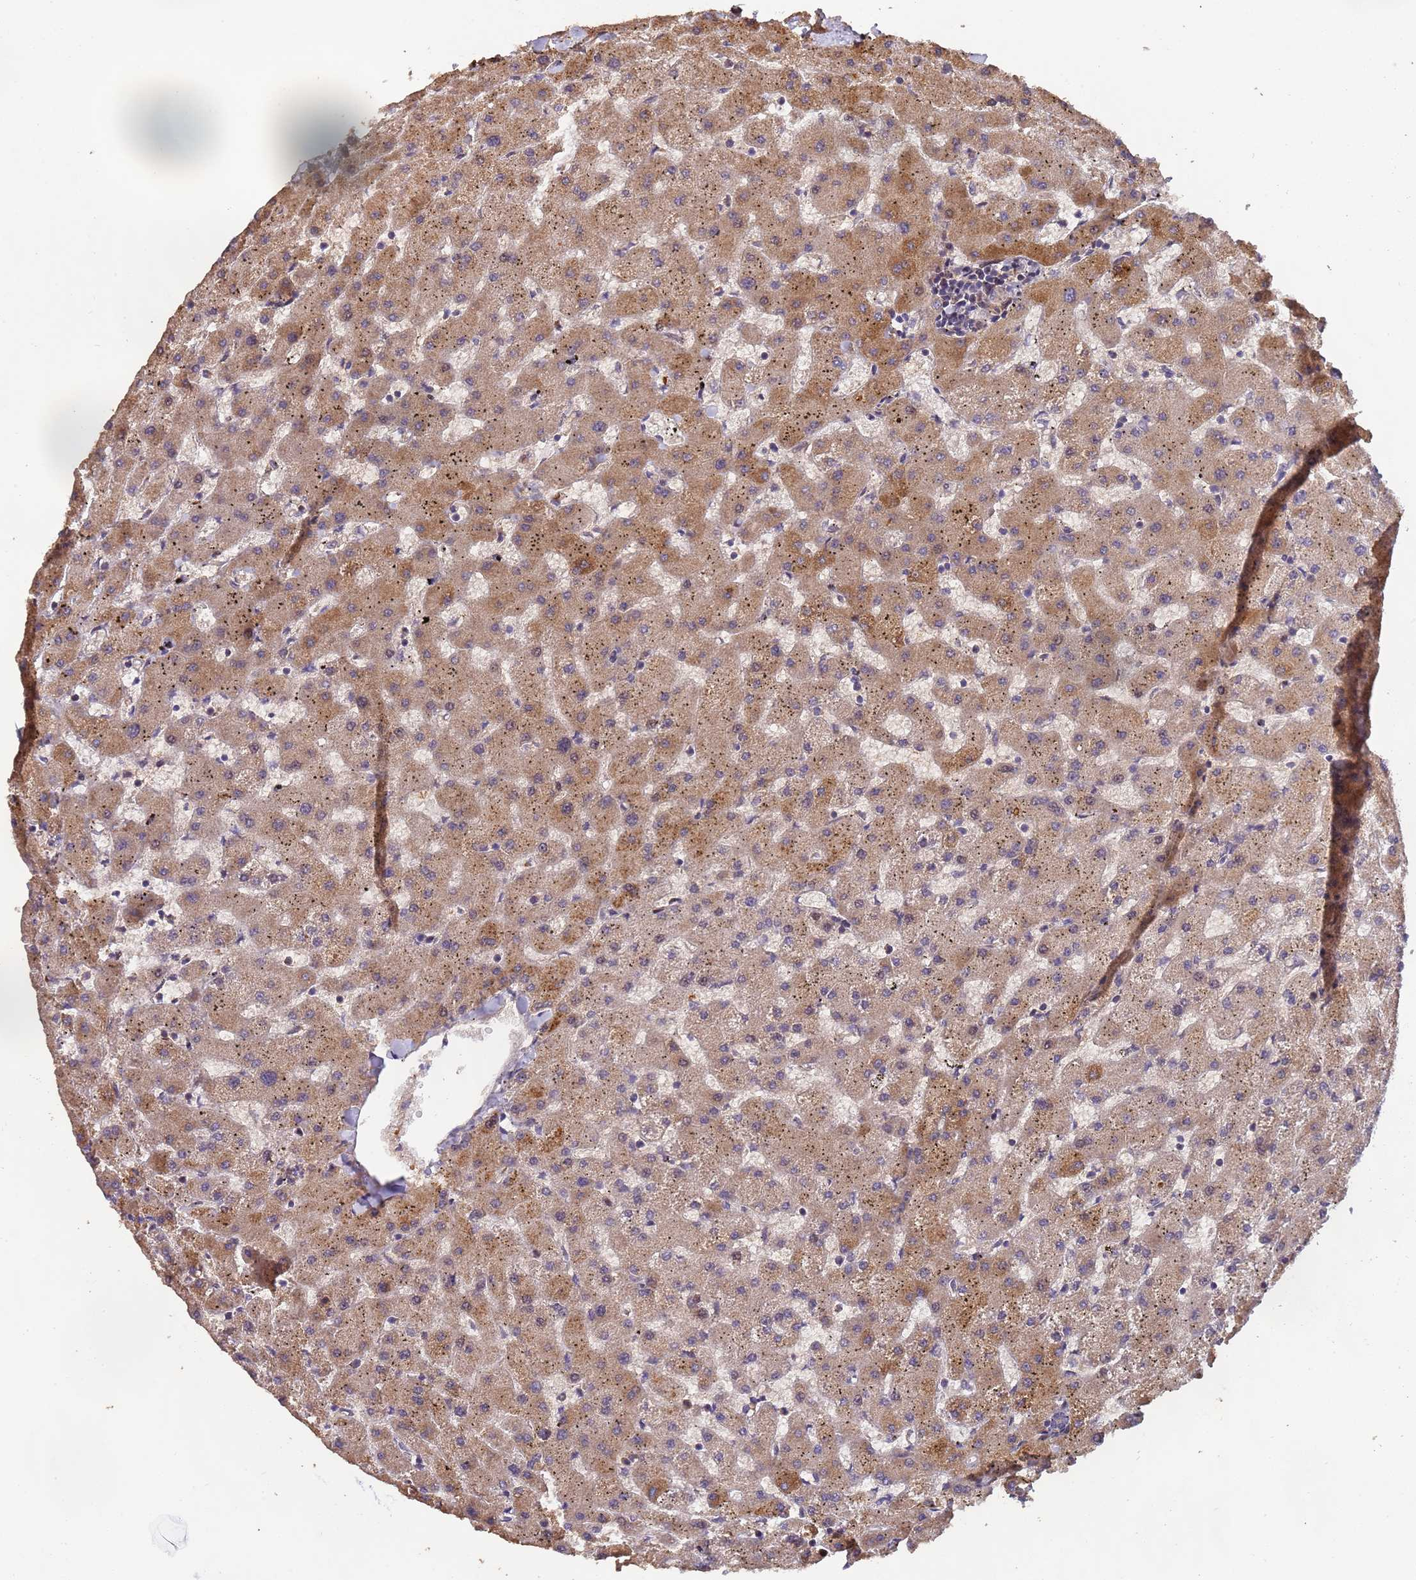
{"staining": {"intensity": "moderate", "quantity": "<25%", "location": "cytoplasmic/membranous"}, "tissue": "liver", "cell_type": "Cholangiocytes", "image_type": "normal", "snomed": [{"axis": "morphology", "description": "Normal tissue, NOS"}, {"axis": "topography", "description": "Liver"}], "caption": "Protein expression analysis of normal human liver reveals moderate cytoplasmic/membranous positivity in about <25% of cholangiocytes. (Stains: DAB in brown, nuclei in blue, Microscopy: brightfield microscopy at high magnification).", "gene": "CCDC184", "patient": {"sex": "female", "age": 63}}